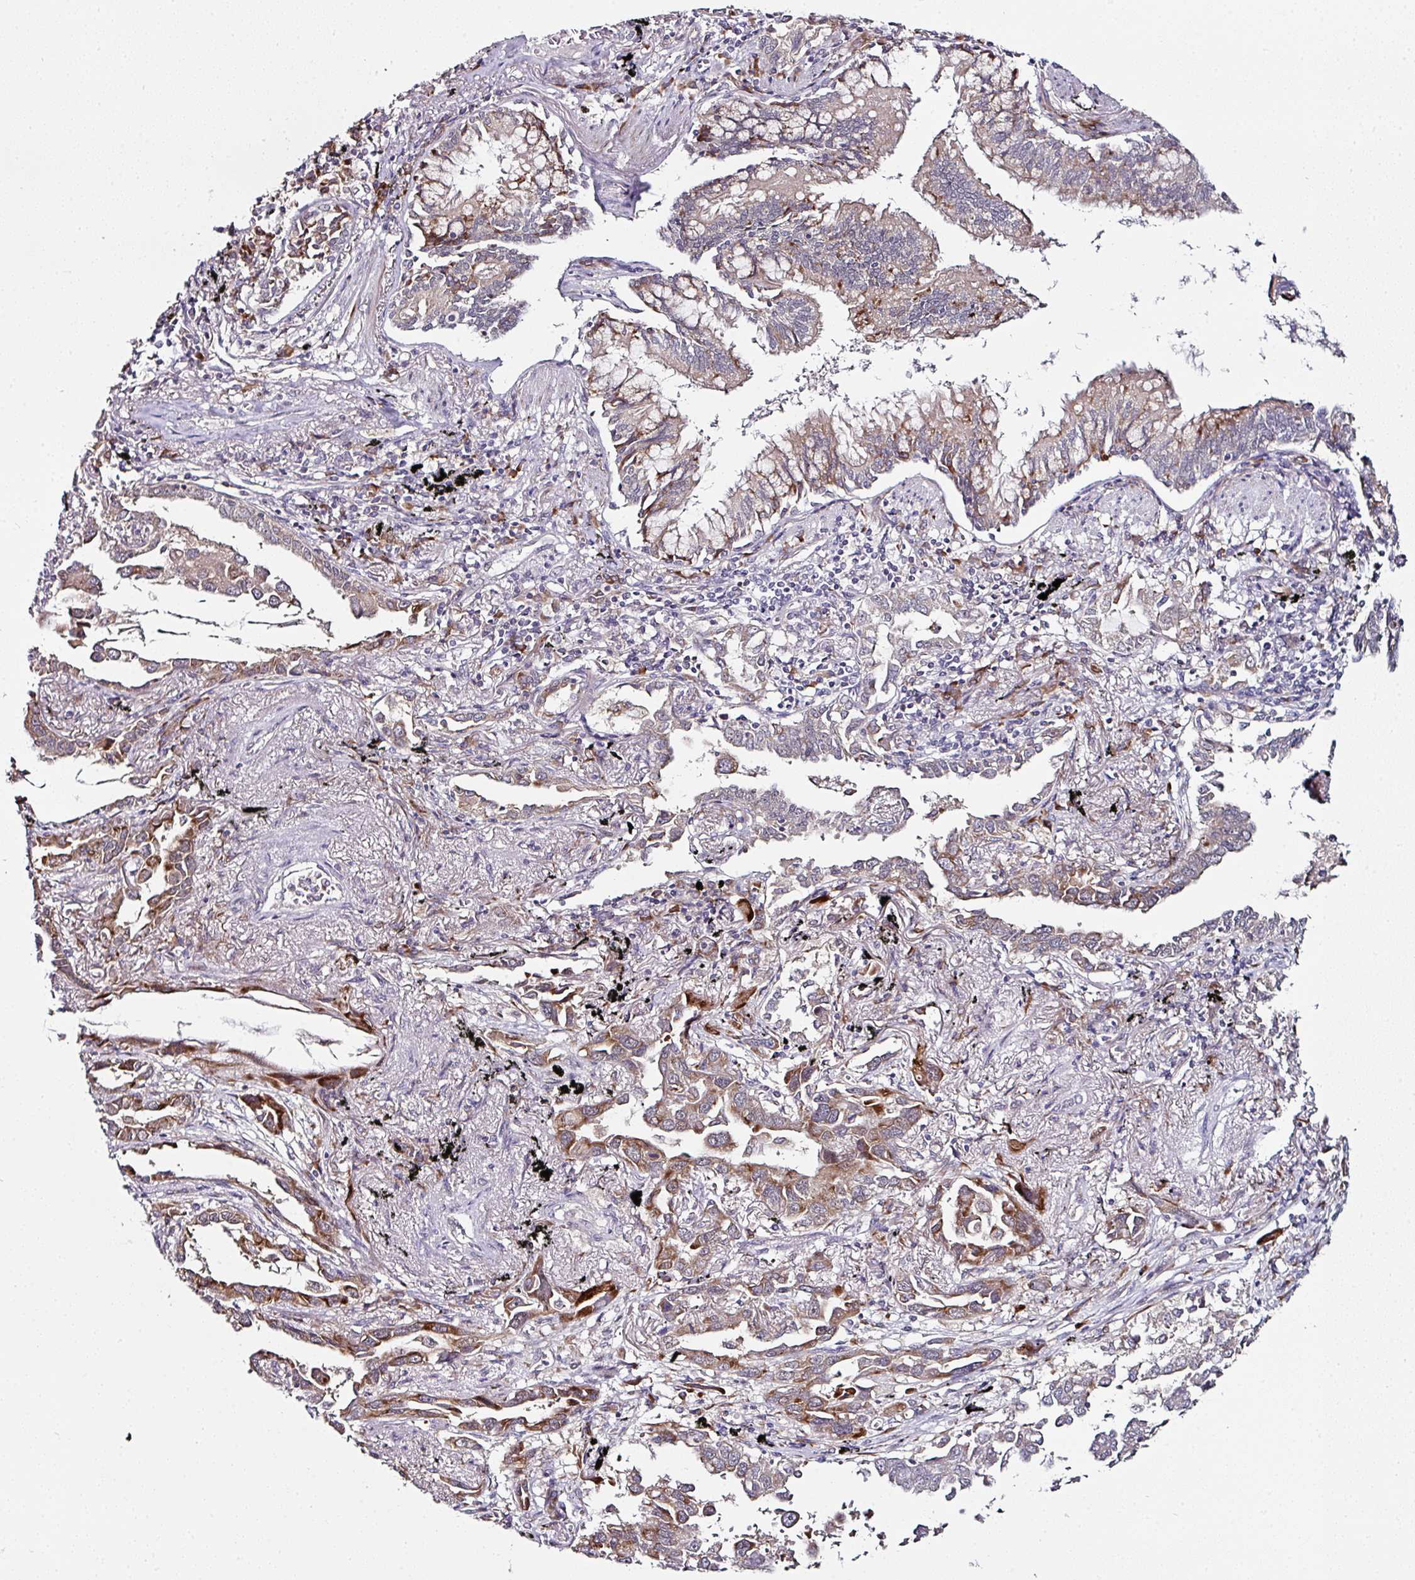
{"staining": {"intensity": "moderate", "quantity": "25%-75%", "location": "cytoplasmic/membranous"}, "tissue": "lung cancer", "cell_type": "Tumor cells", "image_type": "cancer", "snomed": [{"axis": "morphology", "description": "Adenocarcinoma, NOS"}, {"axis": "topography", "description": "Lung"}], "caption": "Adenocarcinoma (lung) stained with a brown dye displays moderate cytoplasmic/membranous positive staining in about 25%-75% of tumor cells.", "gene": "APOLD1", "patient": {"sex": "male", "age": 67}}